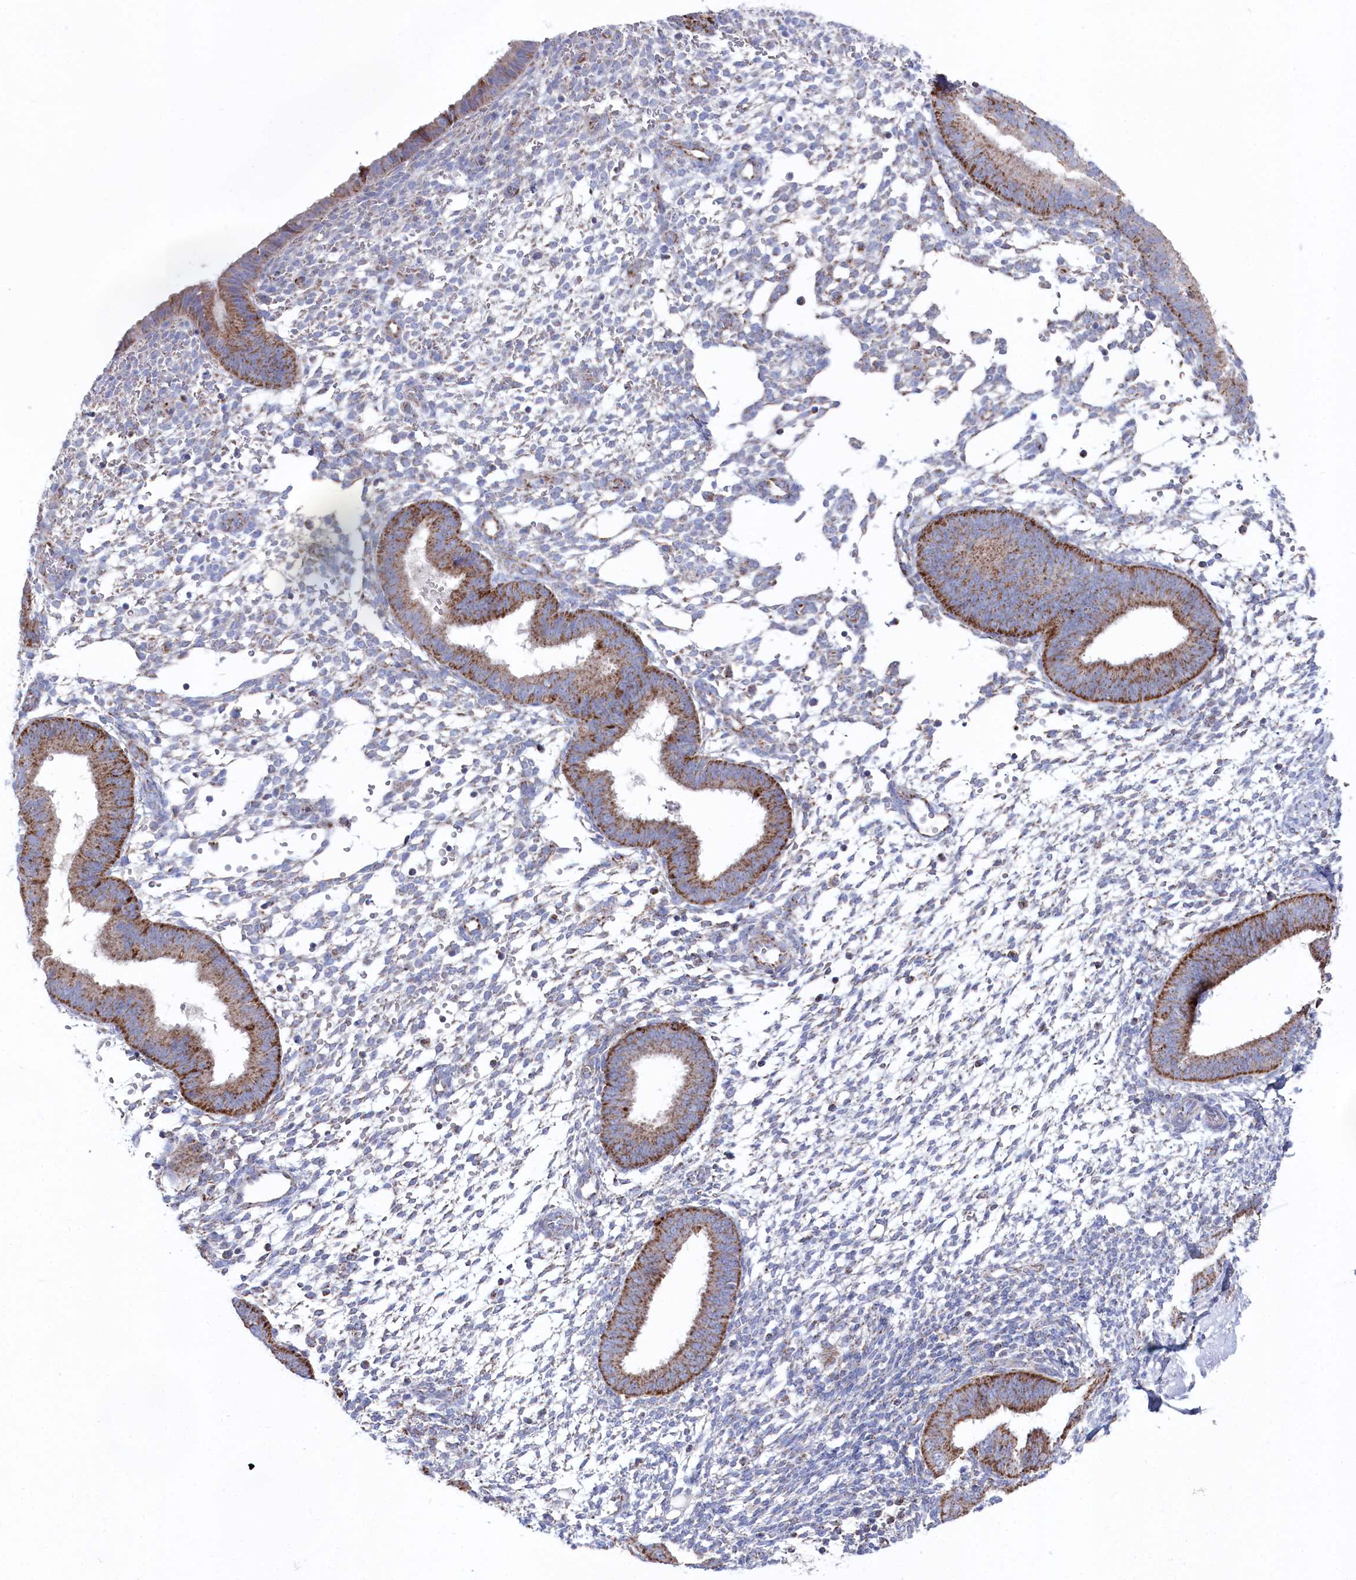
{"staining": {"intensity": "weak", "quantity": "<25%", "location": "cytoplasmic/membranous"}, "tissue": "endometrium", "cell_type": "Cells in endometrial stroma", "image_type": "normal", "snomed": [{"axis": "morphology", "description": "Normal tissue, NOS"}, {"axis": "topography", "description": "Uterus"}, {"axis": "topography", "description": "Endometrium"}], "caption": "Immunohistochemical staining of benign human endometrium shows no significant staining in cells in endometrial stroma. (Stains: DAB (3,3'-diaminobenzidine) immunohistochemistry with hematoxylin counter stain, Microscopy: brightfield microscopy at high magnification).", "gene": "GLS2", "patient": {"sex": "female", "age": 48}}